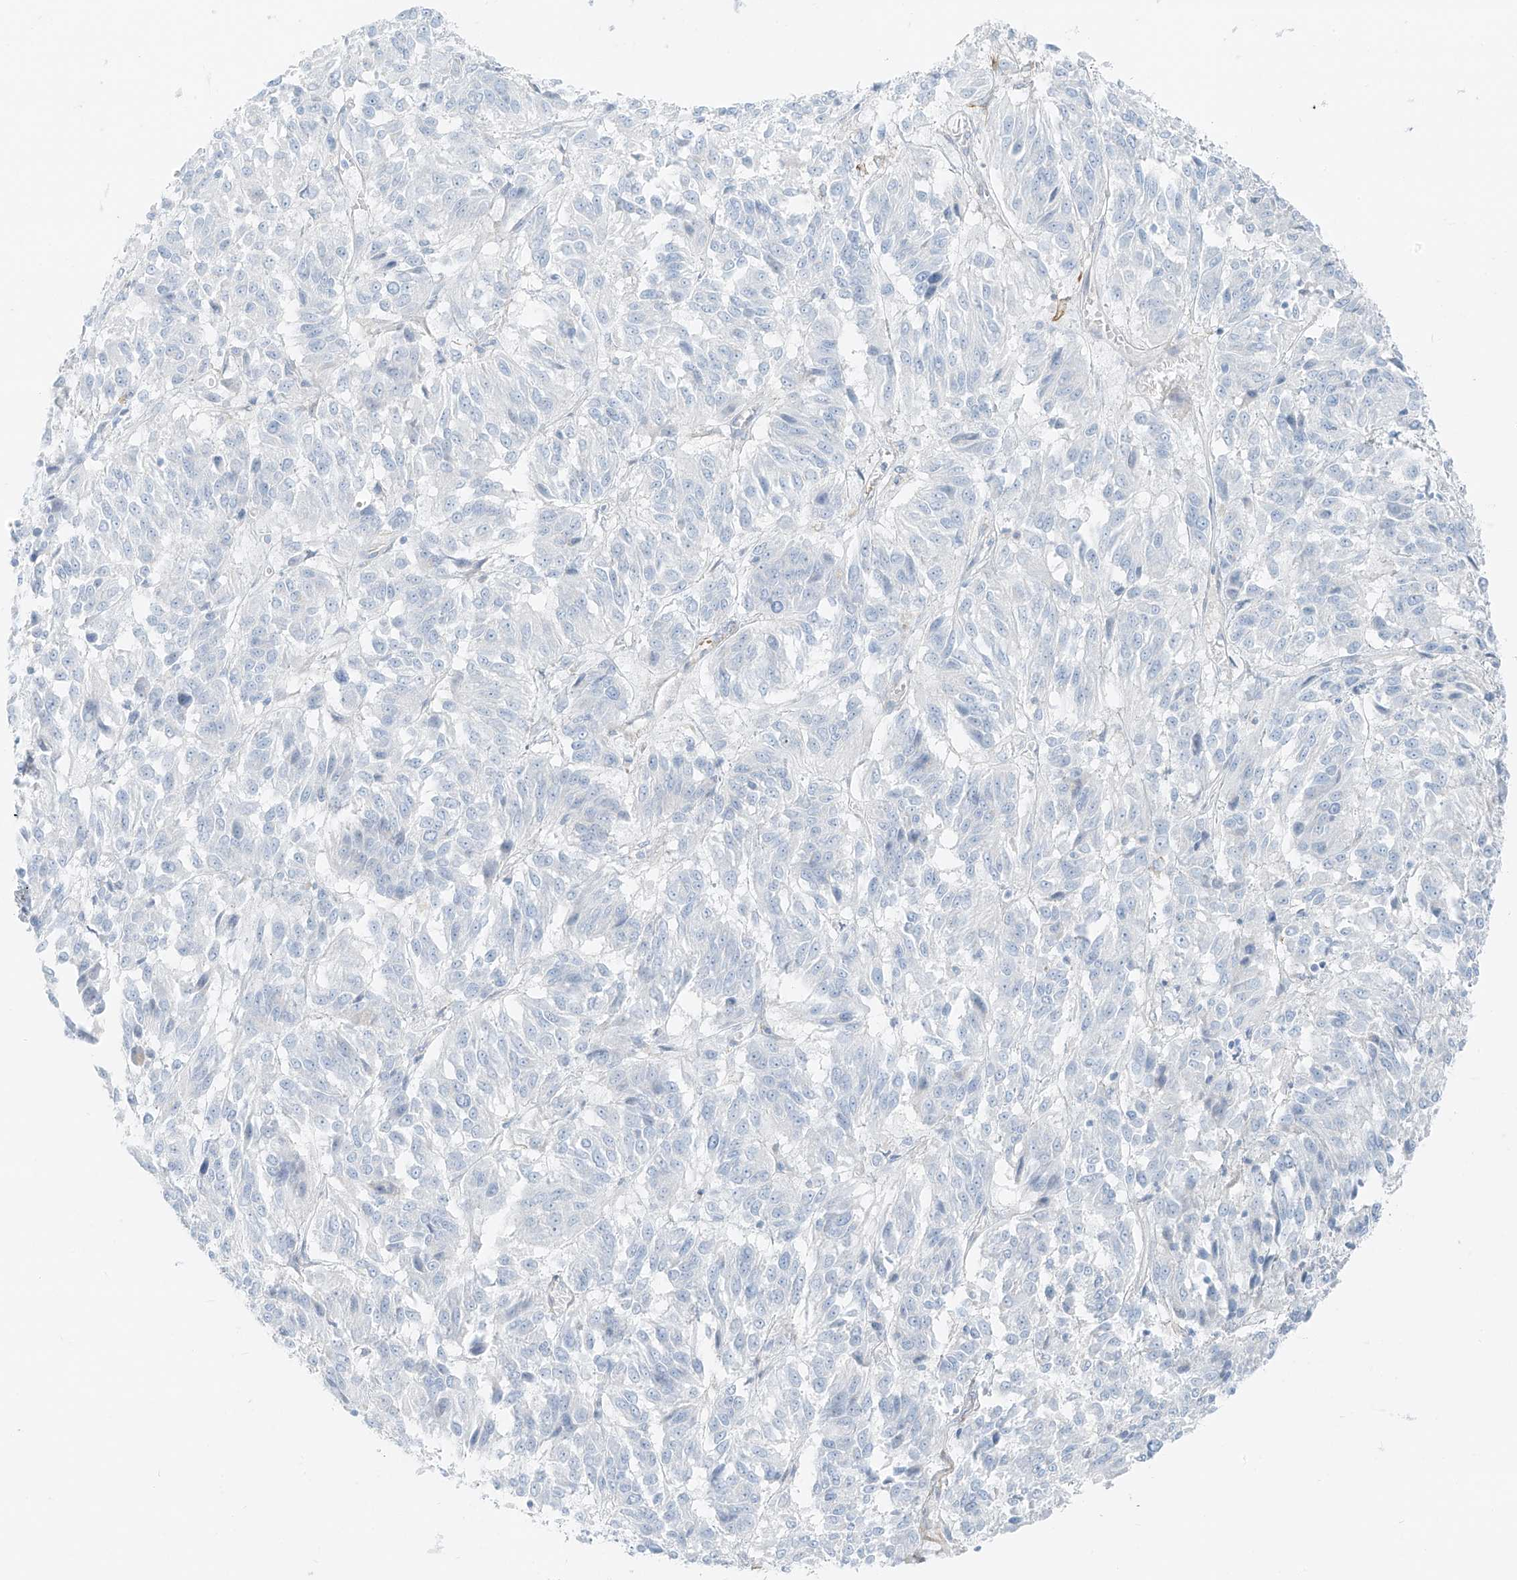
{"staining": {"intensity": "negative", "quantity": "none", "location": "none"}, "tissue": "melanoma", "cell_type": "Tumor cells", "image_type": "cancer", "snomed": [{"axis": "morphology", "description": "Malignant melanoma, Metastatic site"}, {"axis": "topography", "description": "Lung"}], "caption": "A histopathology image of malignant melanoma (metastatic site) stained for a protein reveals no brown staining in tumor cells.", "gene": "SMCP", "patient": {"sex": "male", "age": 64}}